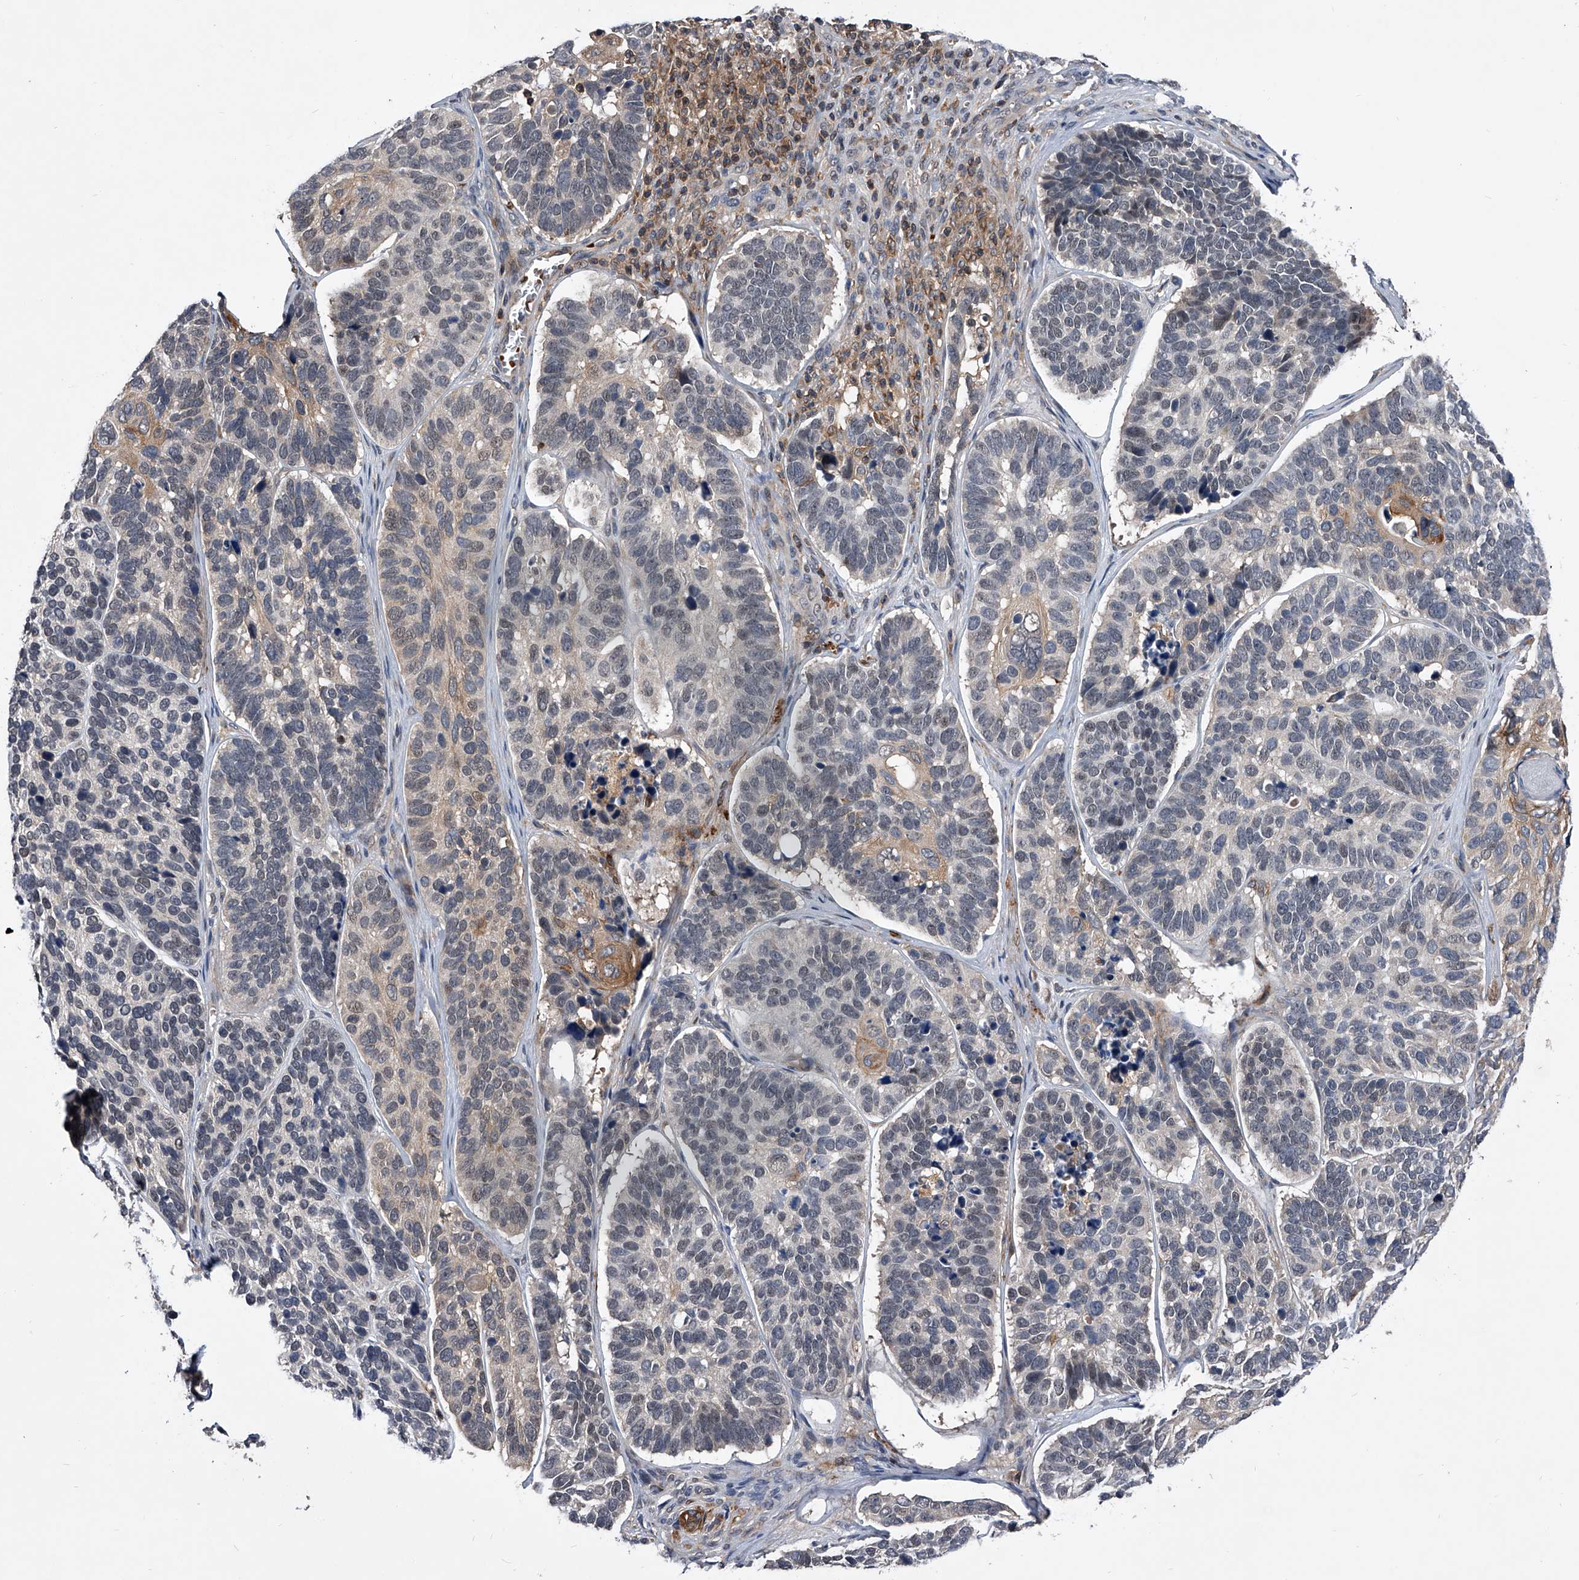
{"staining": {"intensity": "negative", "quantity": "none", "location": "none"}, "tissue": "skin cancer", "cell_type": "Tumor cells", "image_type": "cancer", "snomed": [{"axis": "morphology", "description": "Basal cell carcinoma"}, {"axis": "topography", "description": "Skin"}], "caption": "High power microscopy image of an IHC photomicrograph of skin cancer (basal cell carcinoma), revealing no significant positivity in tumor cells.", "gene": "ZNF30", "patient": {"sex": "male", "age": 62}}